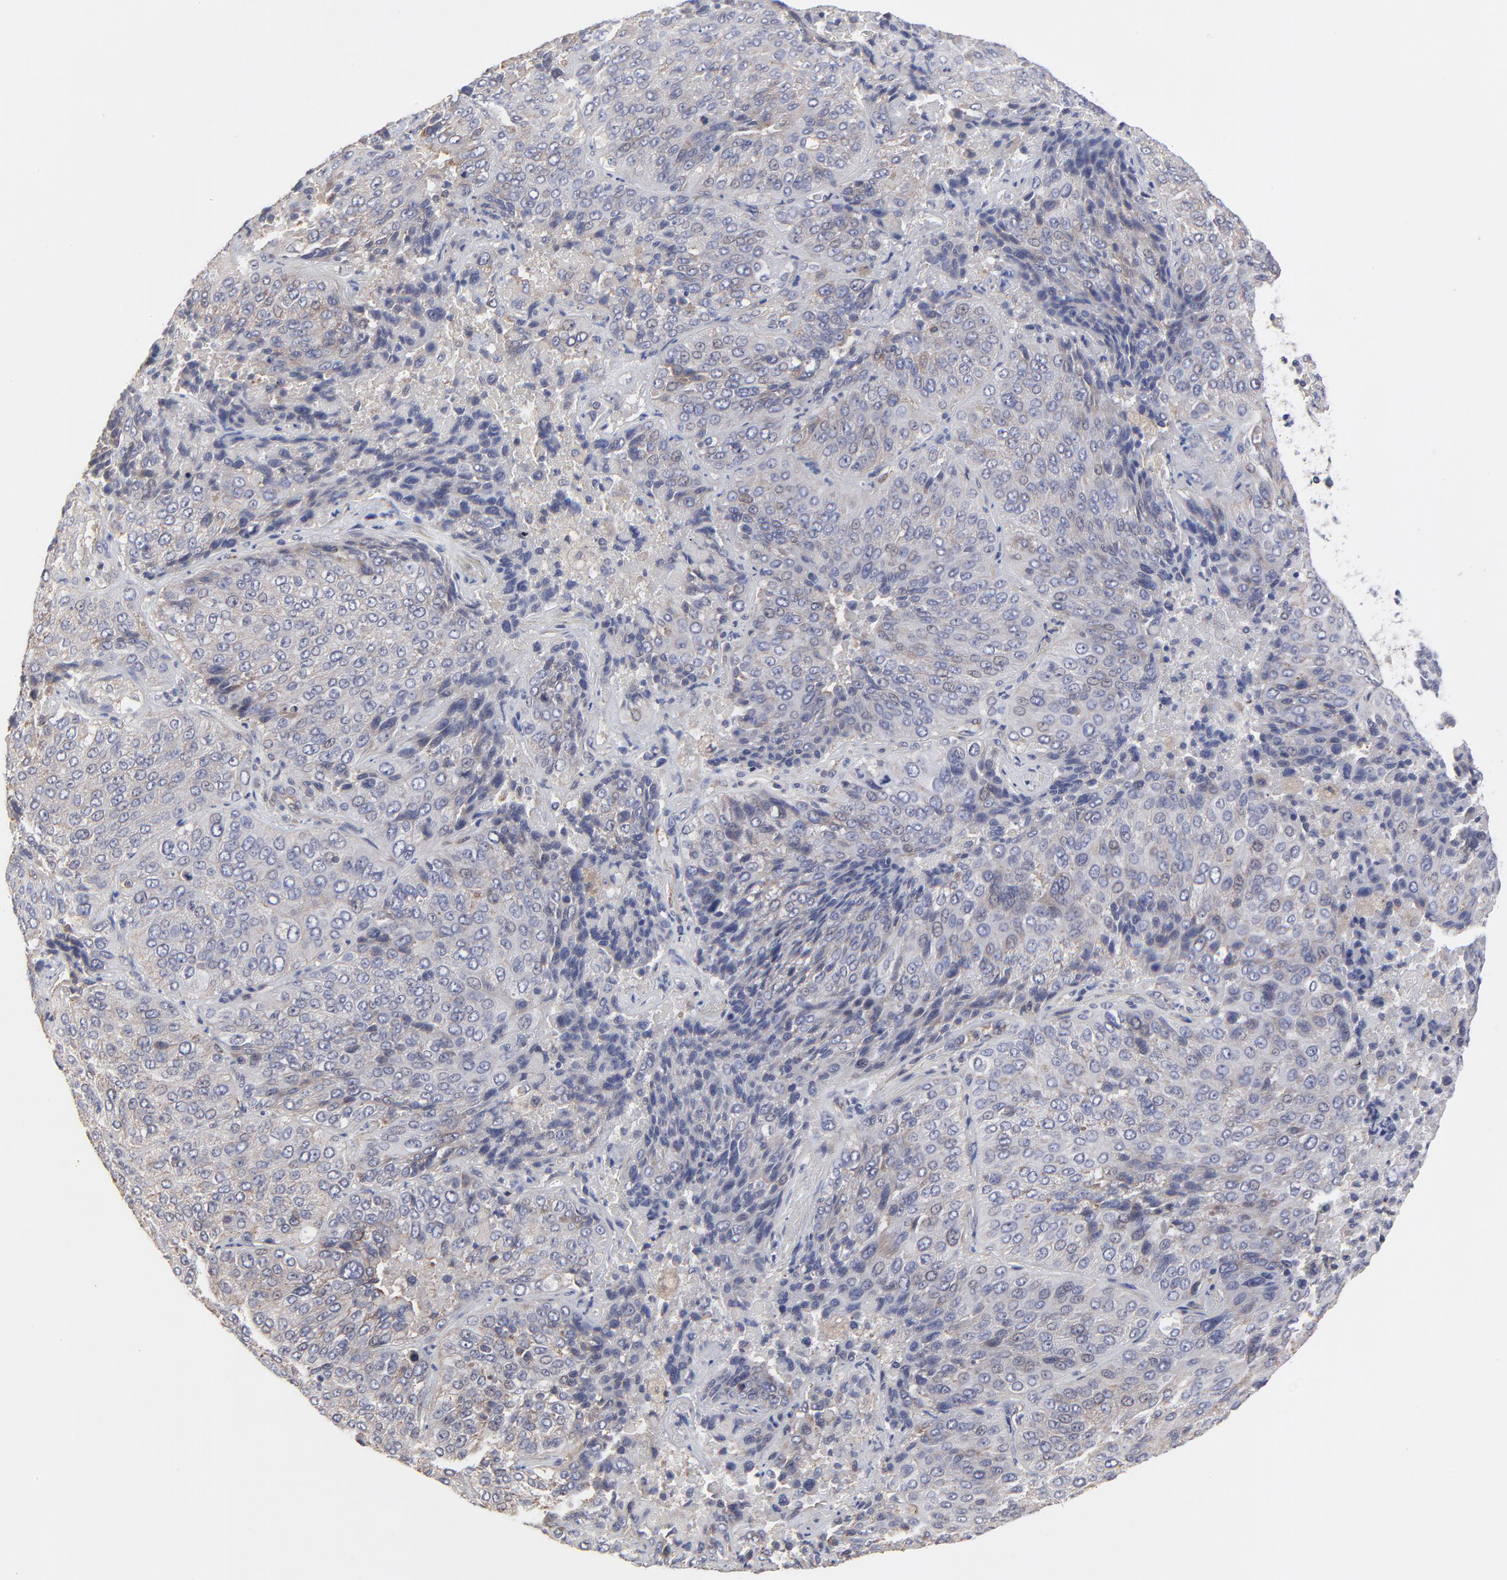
{"staining": {"intensity": "weak", "quantity": ">75%", "location": "cytoplasmic/membranous"}, "tissue": "lung cancer", "cell_type": "Tumor cells", "image_type": "cancer", "snomed": [{"axis": "morphology", "description": "Squamous cell carcinoma, NOS"}, {"axis": "topography", "description": "Lung"}], "caption": "Brown immunohistochemical staining in squamous cell carcinoma (lung) demonstrates weak cytoplasmic/membranous staining in about >75% of tumor cells. Using DAB (3,3'-diaminobenzidine) (brown) and hematoxylin (blue) stains, captured at high magnification using brightfield microscopy.", "gene": "ZNF157", "patient": {"sex": "male", "age": 54}}